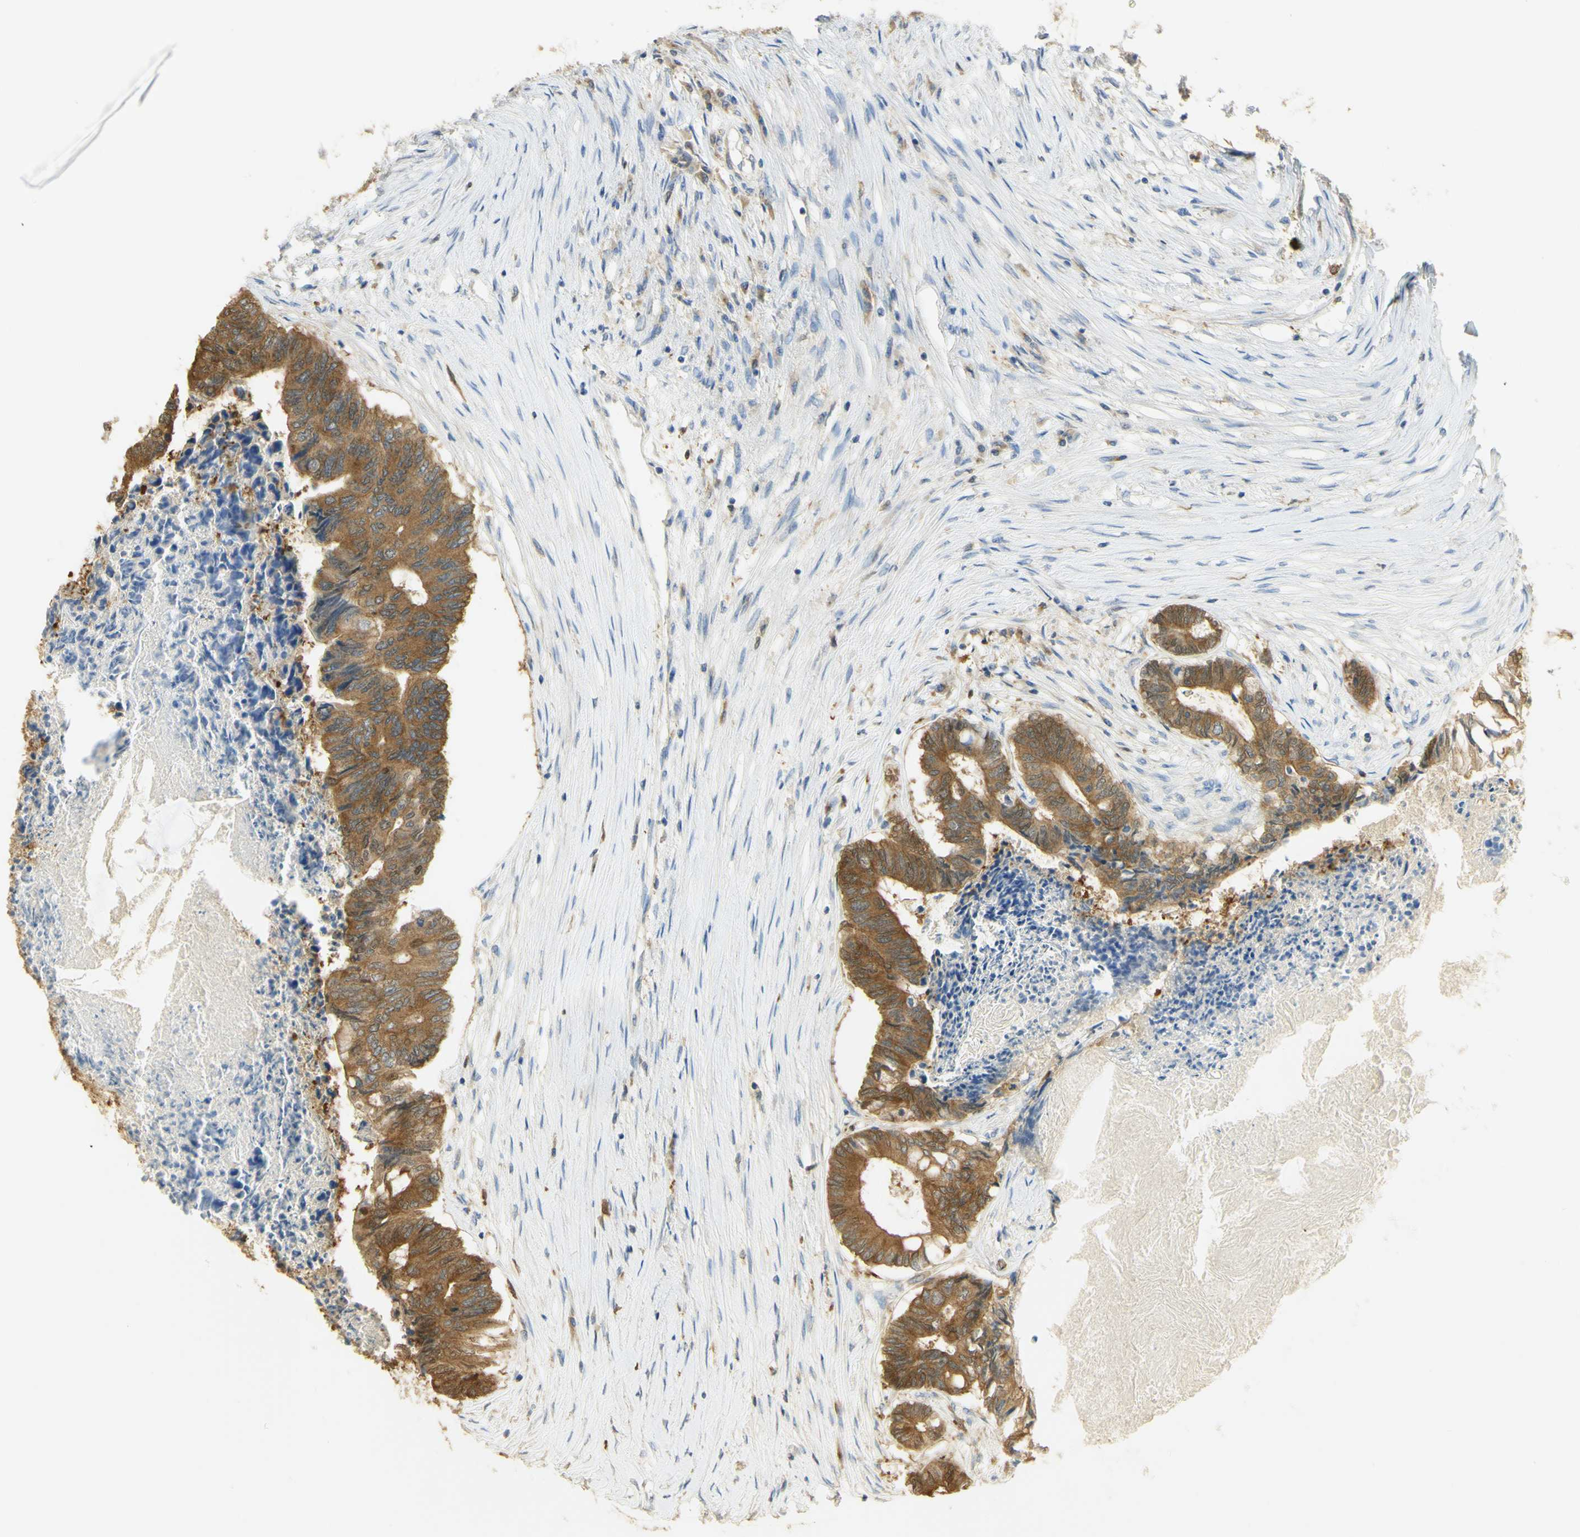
{"staining": {"intensity": "moderate", "quantity": ">75%", "location": "cytoplasmic/membranous"}, "tissue": "colorectal cancer", "cell_type": "Tumor cells", "image_type": "cancer", "snomed": [{"axis": "morphology", "description": "Adenocarcinoma, NOS"}, {"axis": "topography", "description": "Rectum"}], "caption": "Immunohistochemical staining of colorectal cancer reveals medium levels of moderate cytoplasmic/membranous expression in approximately >75% of tumor cells. (IHC, brightfield microscopy, high magnification).", "gene": "PAK1", "patient": {"sex": "male", "age": 63}}